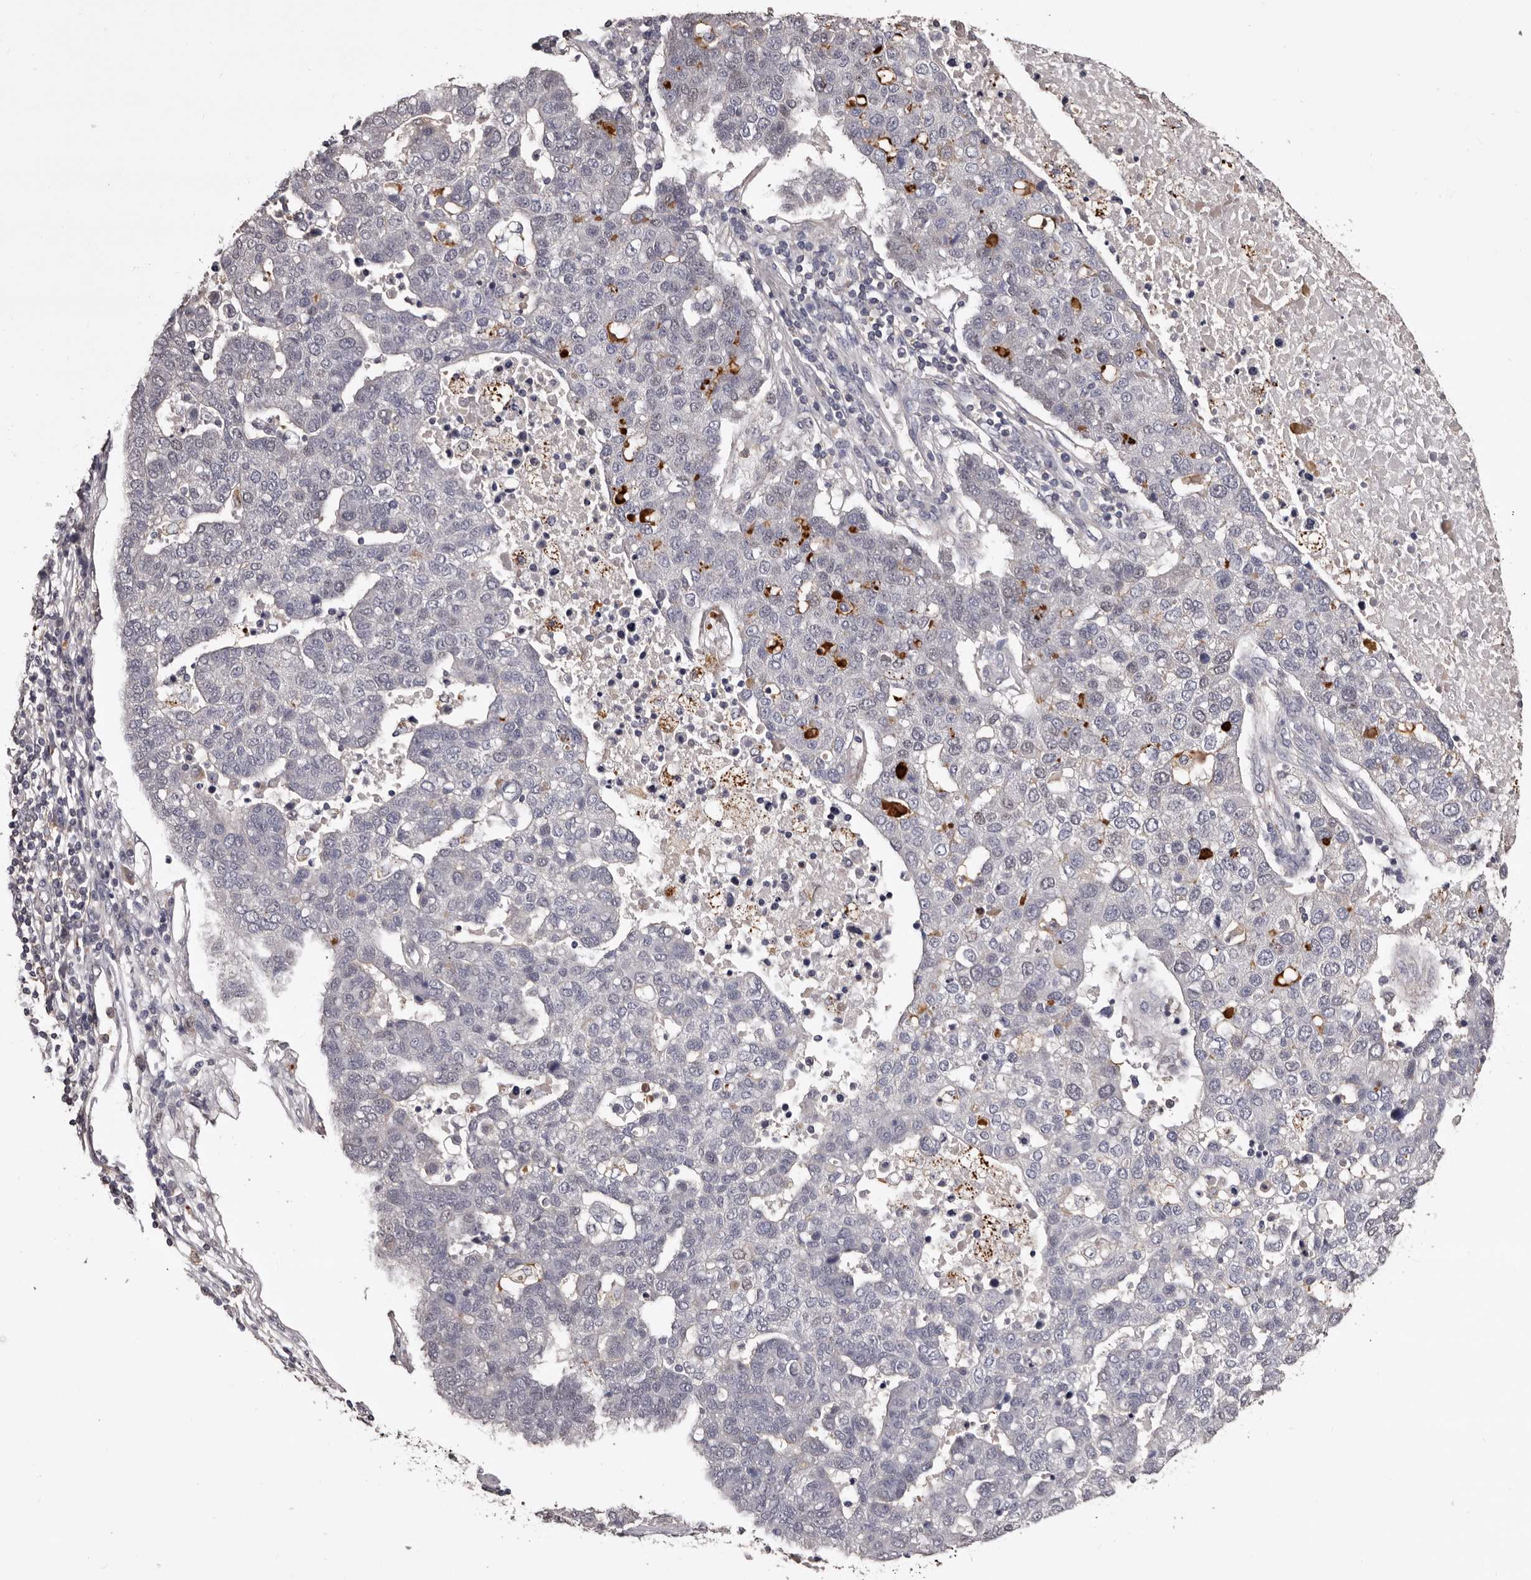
{"staining": {"intensity": "negative", "quantity": "none", "location": "none"}, "tissue": "pancreatic cancer", "cell_type": "Tumor cells", "image_type": "cancer", "snomed": [{"axis": "morphology", "description": "Adenocarcinoma, NOS"}, {"axis": "topography", "description": "Pancreas"}], "caption": "DAB (3,3'-diaminobenzidine) immunohistochemical staining of pancreatic cancer (adenocarcinoma) displays no significant staining in tumor cells.", "gene": "SLC10A4", "patient": {"sex": "female", "age": 61}}